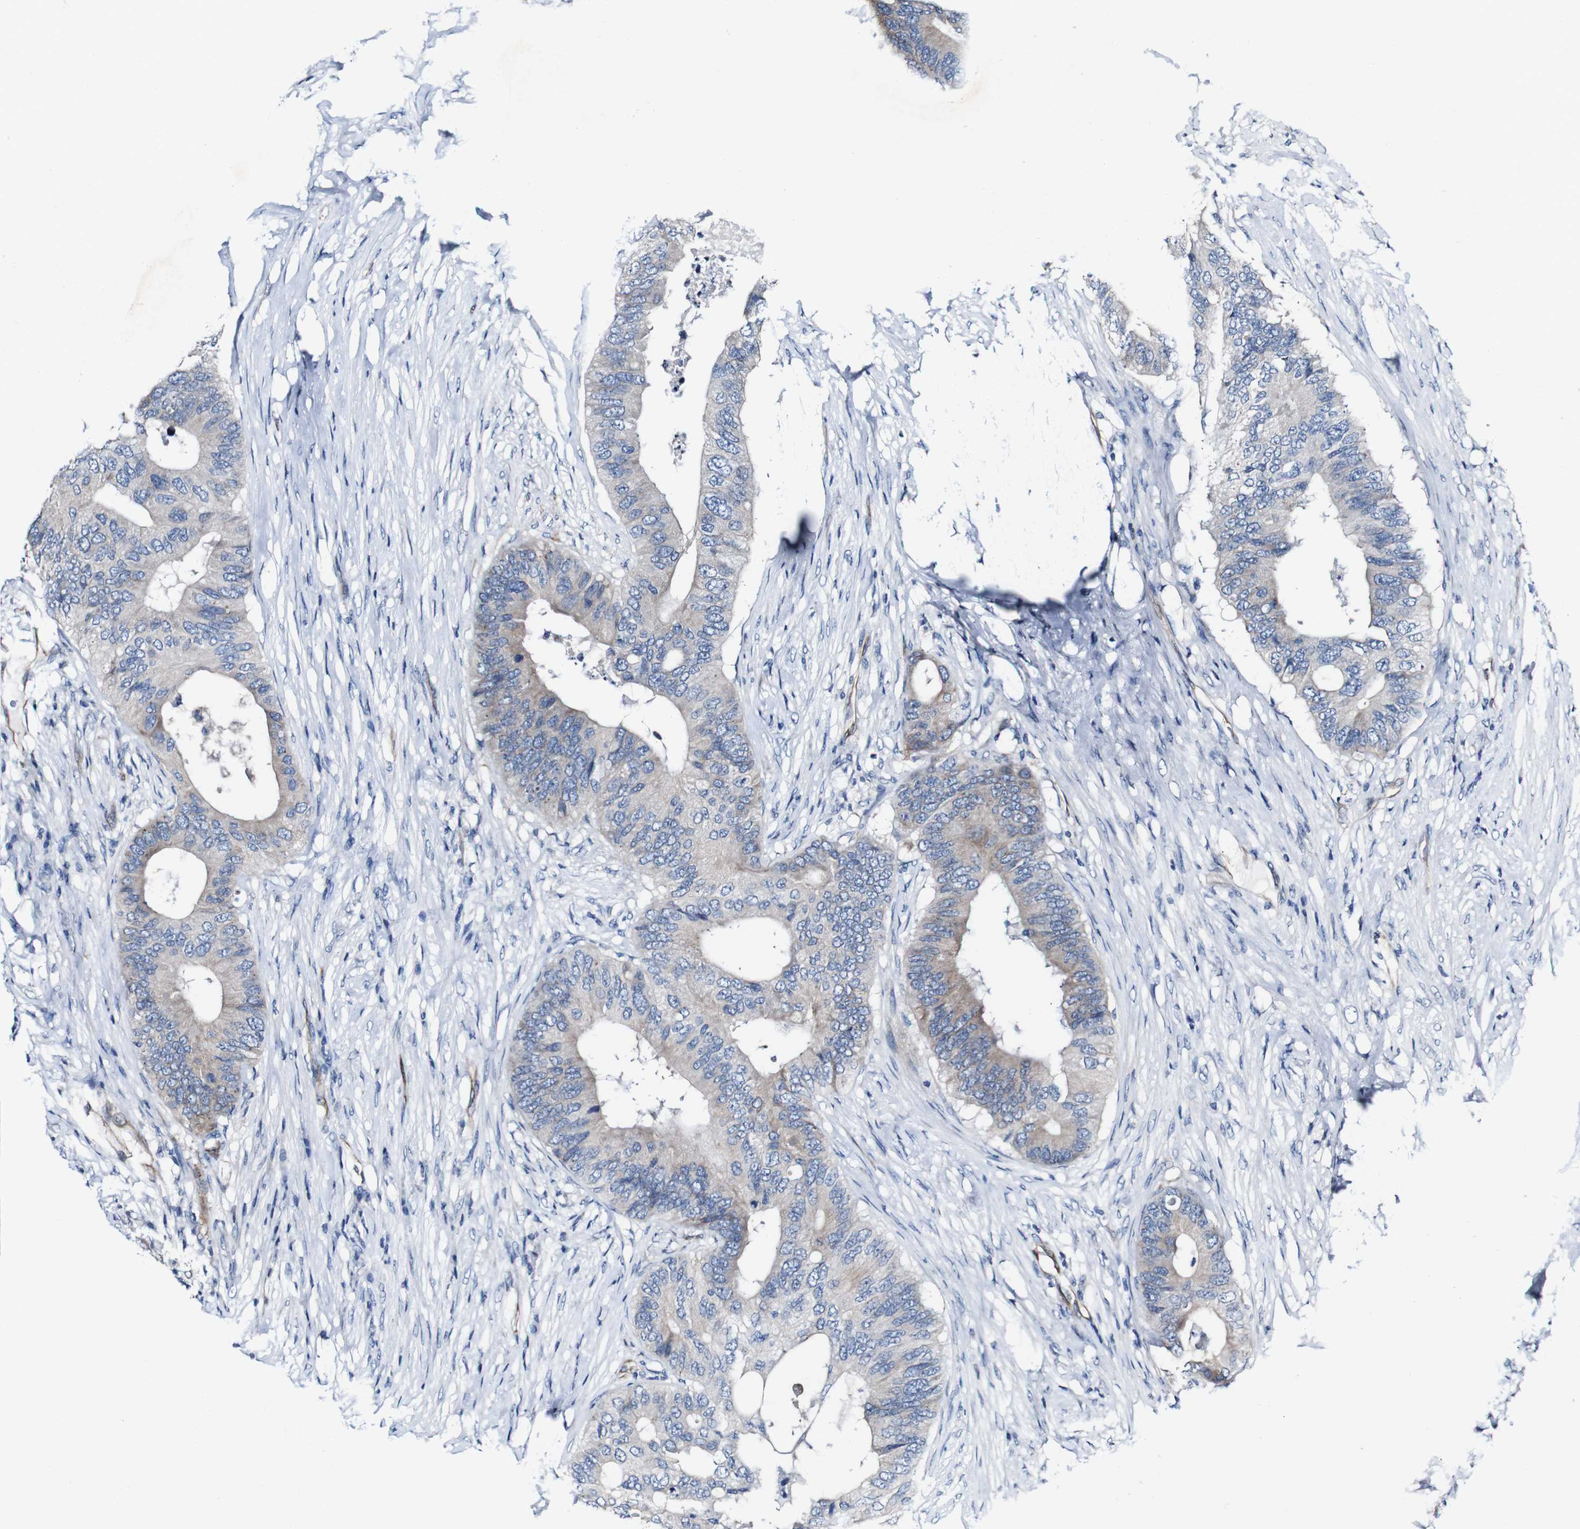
{"staining": {"intensity": "weak", "quantity": "<25%", "location": "cytoplasmic/membranous"}, "tissue": "colorectal cancer", "cell_type": "Tumor cells", "image_type": "cancer", "snomed": [{"axis": "morphology", "description": "Adenocarcinoma, NOS"}, {"axis": "topography", "description": "Colon"}], "caption": "Immunohistochemistry (IHC) photomicrograph of colorectal cancer (adenocarcinoma) stained for a protein (brown), which displays no positivity in tumor cells. (DAB immunohistochemistry visualized using brightfield microscopy, high magnification).", "gene": "GRAMD1A", "patient": {"sex": "male", "age": 71}}